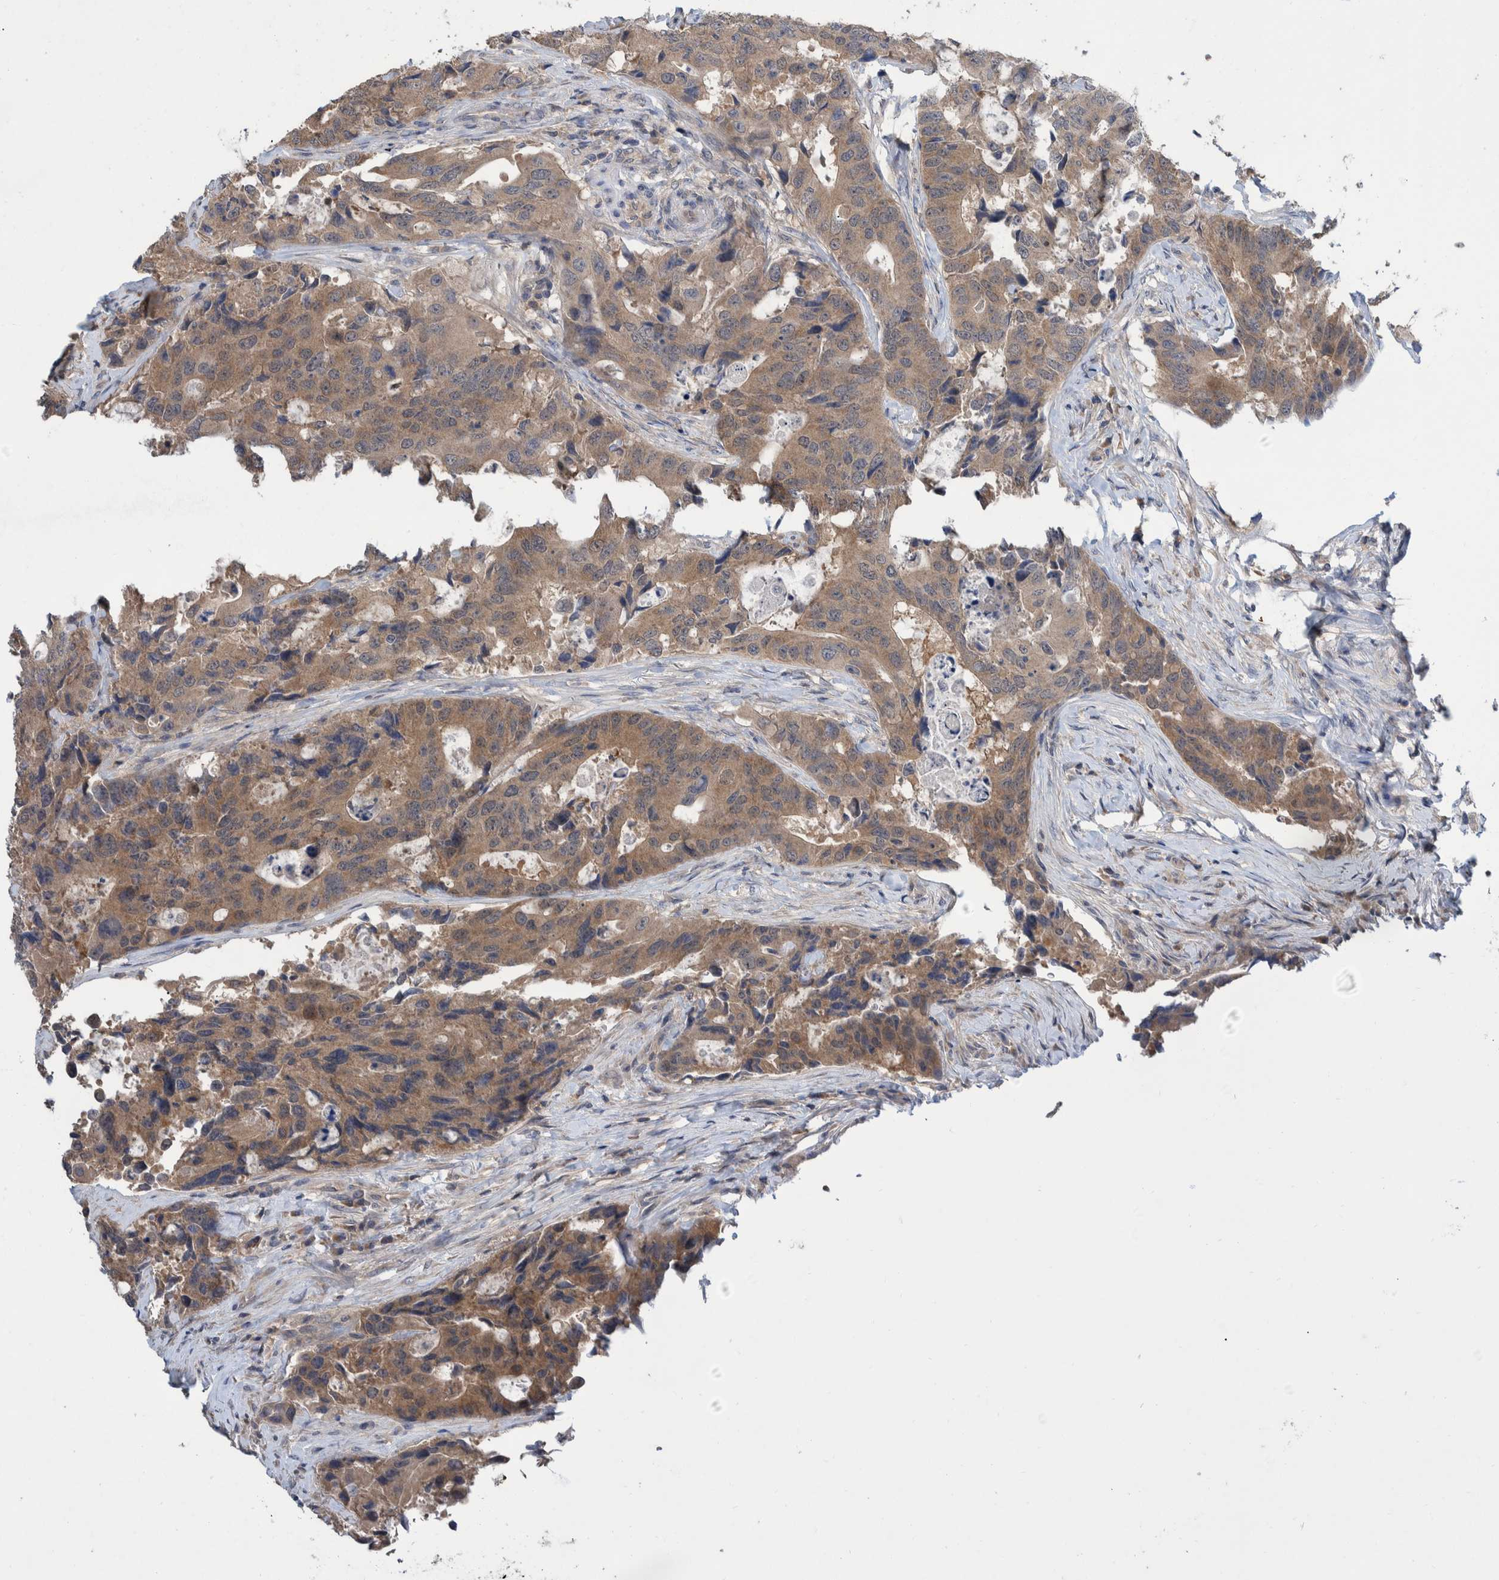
{"staining": {"intensity": "weak", "quantity": "25%-75%", "location": "cytoplasmic/membranous"}, "tissue": "colorectal cancer", "cell_type": "Tumor cells", "image_type": "cancer", "snomed": [{"axis": "morphology", "description": "Adenocarcinoma, NOS"}, {"axis": "topography", "description": "Colon"}], "caption": "A photomicrograph of human colorectal adenocarcinoma stained for a protein exhibits weak cytoplasmic/membranous brown staining in tumor cells.", "gene": "PLPBP", "patient": {"sex": "male", "age": 71}}